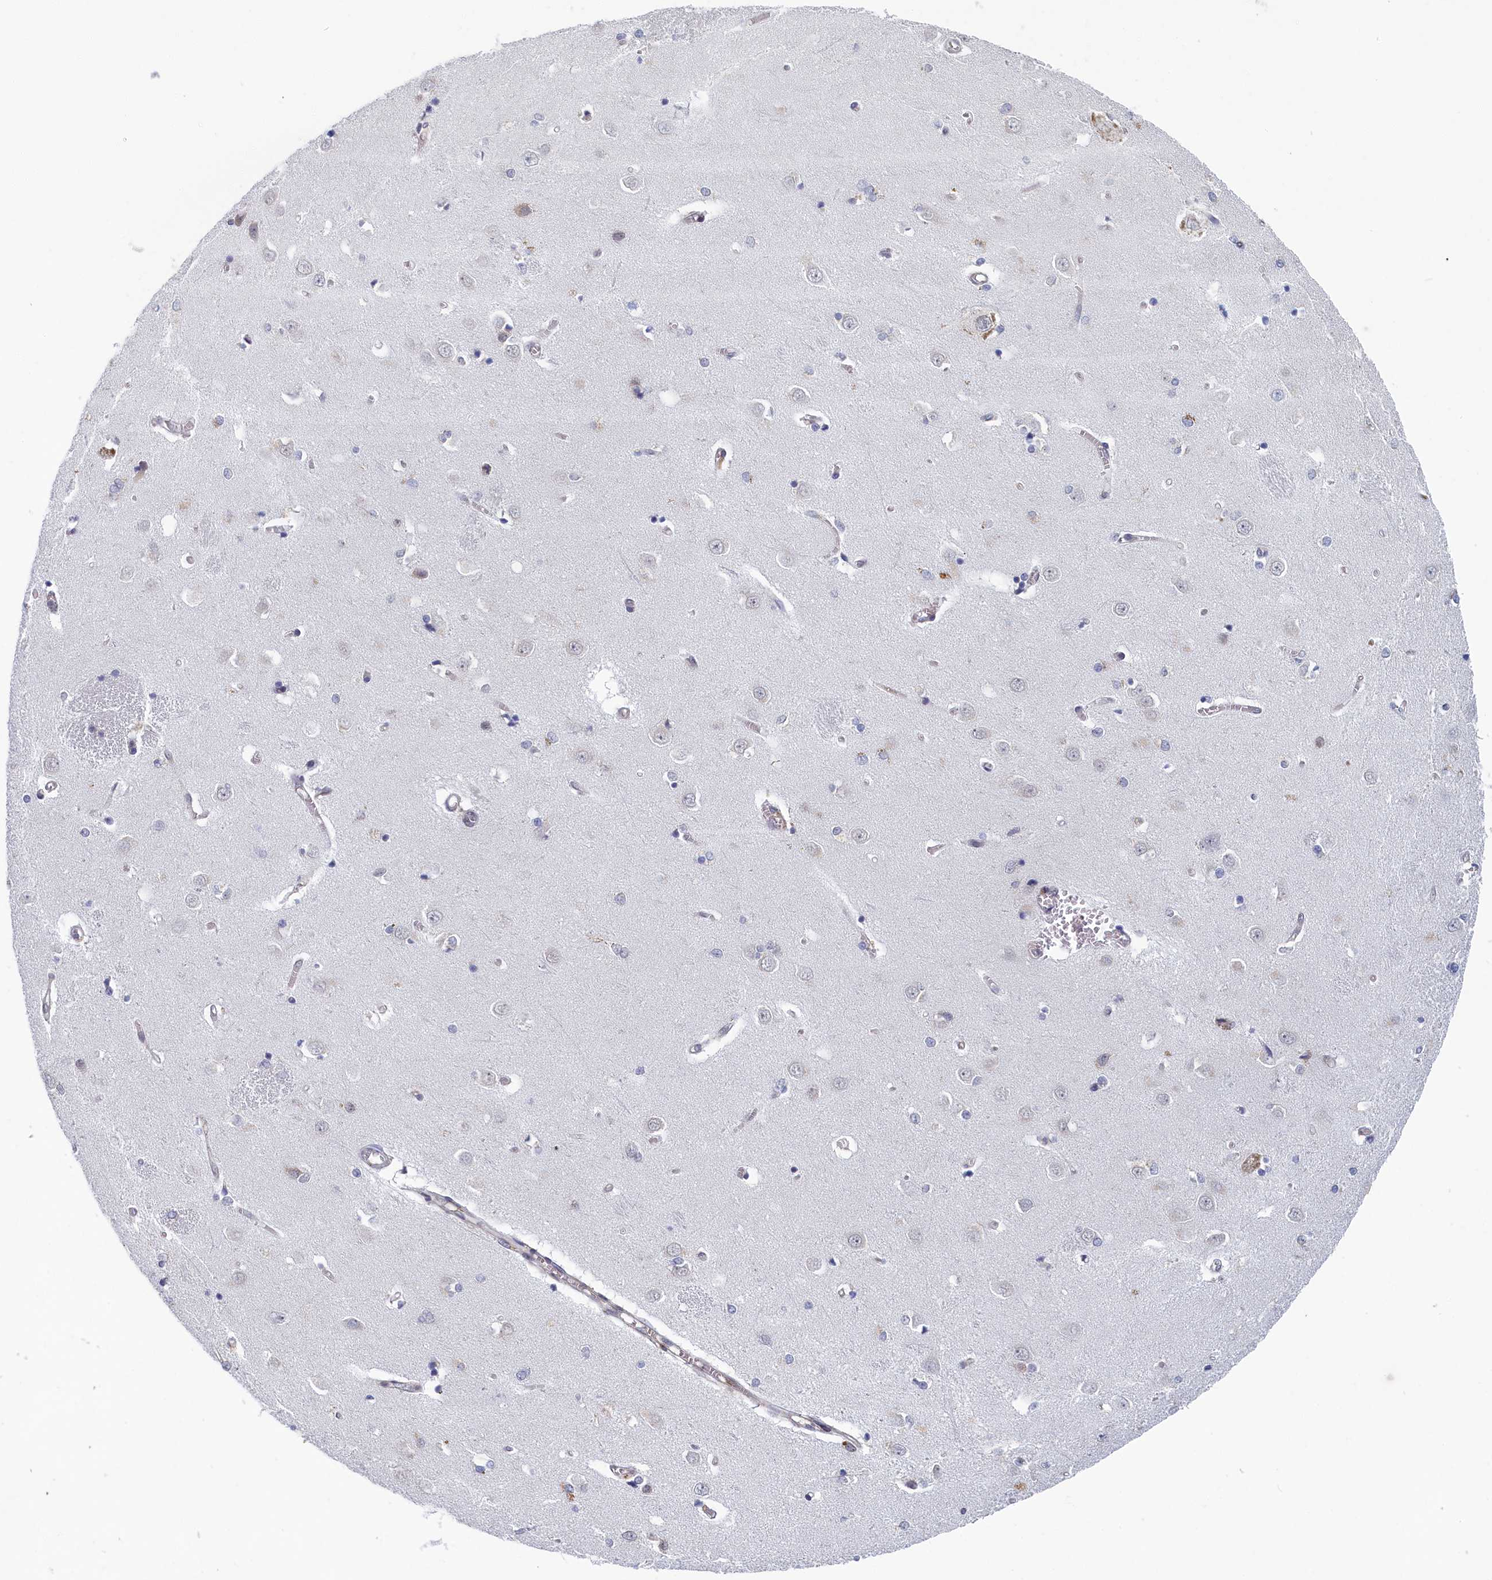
{"staining": {"intensity": "weak", "quantity": "<25%", "location": "cytoplasmic/membranous"}, "tissue": "caudate", "cell_type": "Glial cells", "image_type": "normal", "snomed": [{"axis": "morphology", "description": "Normal tissue, NOS"}, {"axis": "topography", "description": "Lateral ventricle wall"}], "caption": "Protein analysis of unremarkable caudate reveals no significant expression in glial cells.", "gene": "DNAJC17", "patient": {"sex": "male", "age": 37}}